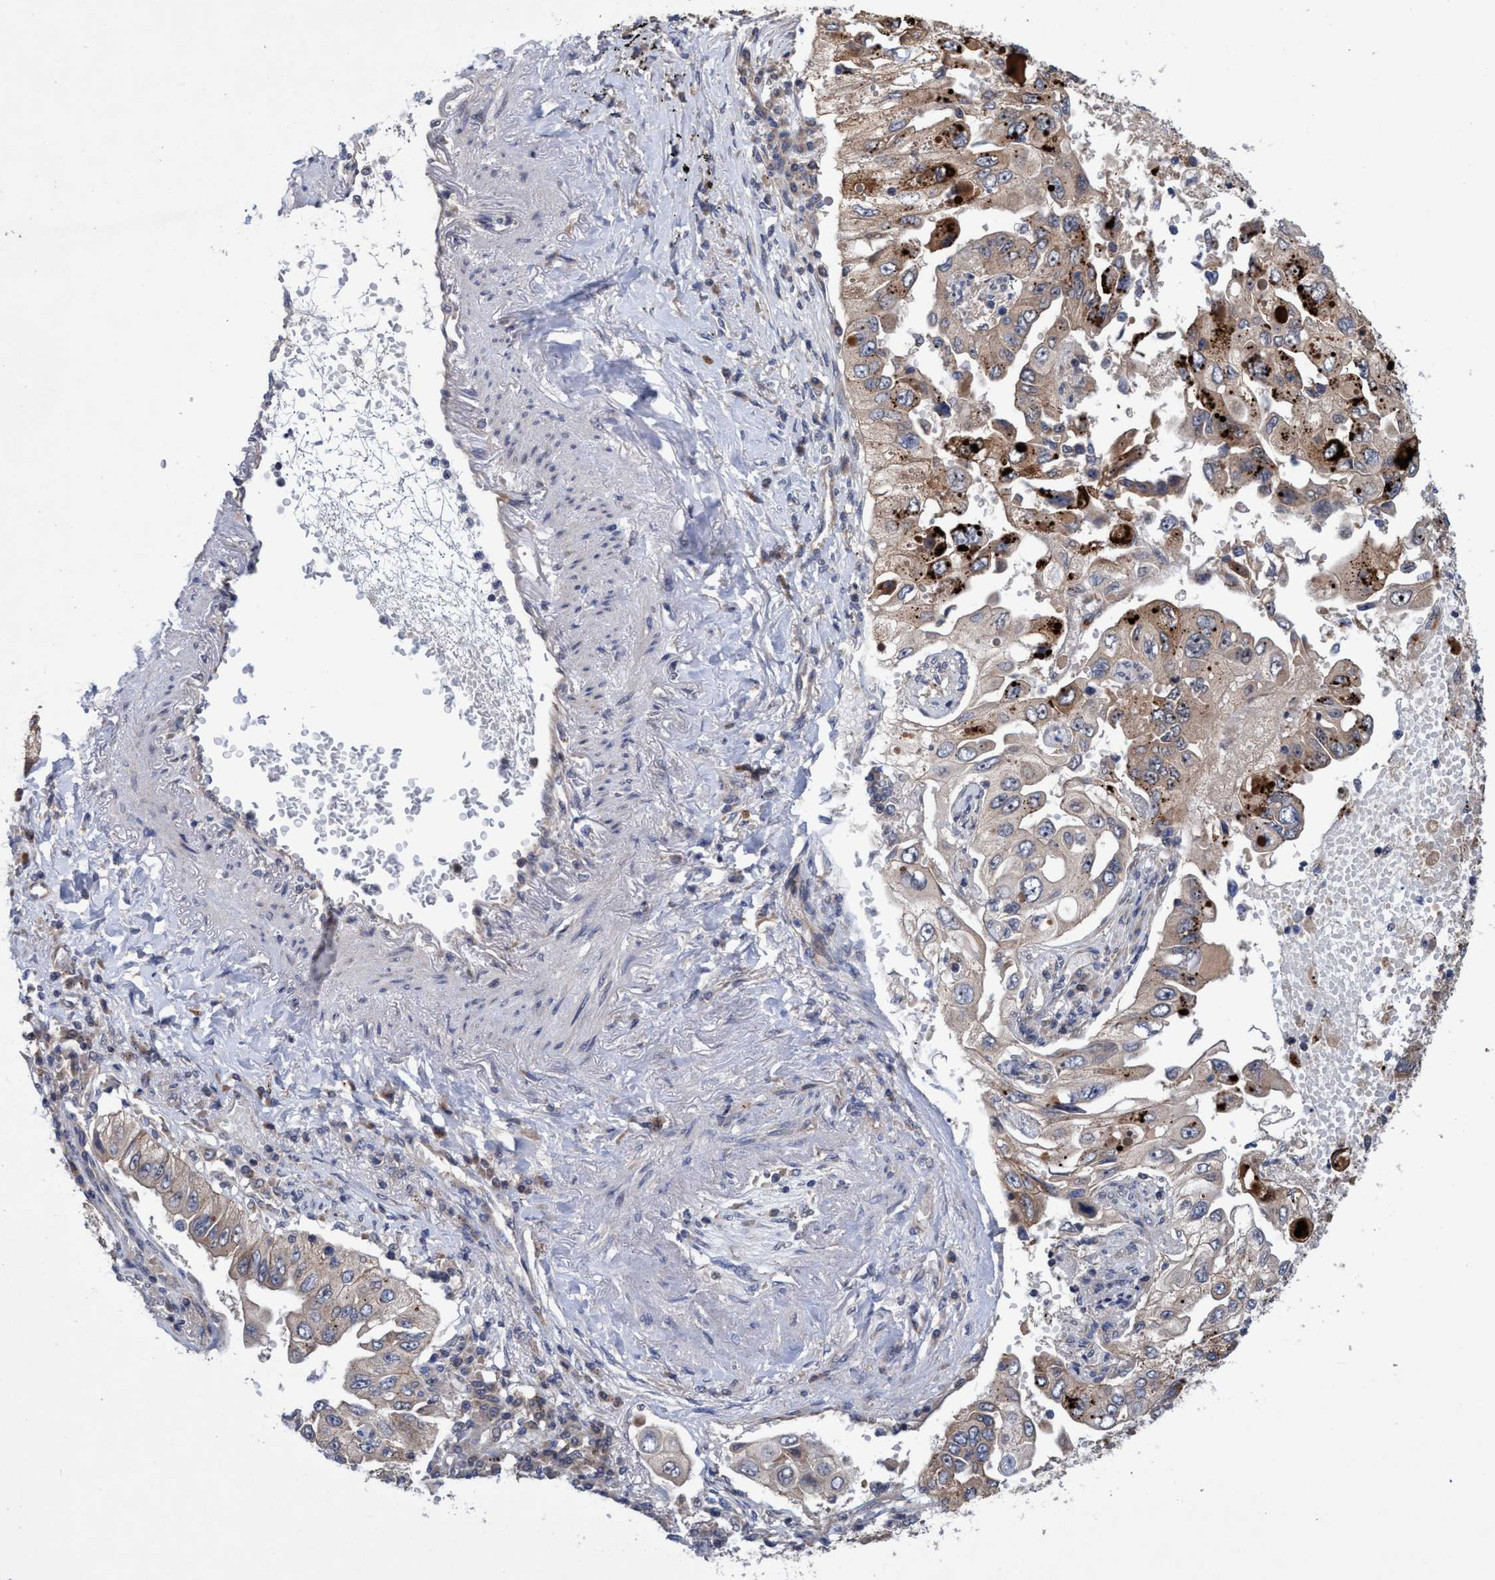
{"staining": {"intensity": "moderate", "quantity": ">75%", "location": "cytoplasmic/membranous"}, "tissue": "lung cancer", "cell_type": "Tumor cells", "image_type": "cancer", "snomed": [{"axis": "morphology", "description": "Adenocarcinoma, NOS"}, {"axis": "topography", "description": "Lung"}], "caption": "Tumor cells display medium levels of moderate cytoplasmic/membranous positivity in approximately >75% of cells in lung cancer (adenocarcinoma).", "gene": "P2RY14", "patient": {"sex": "male", "age": 84}}